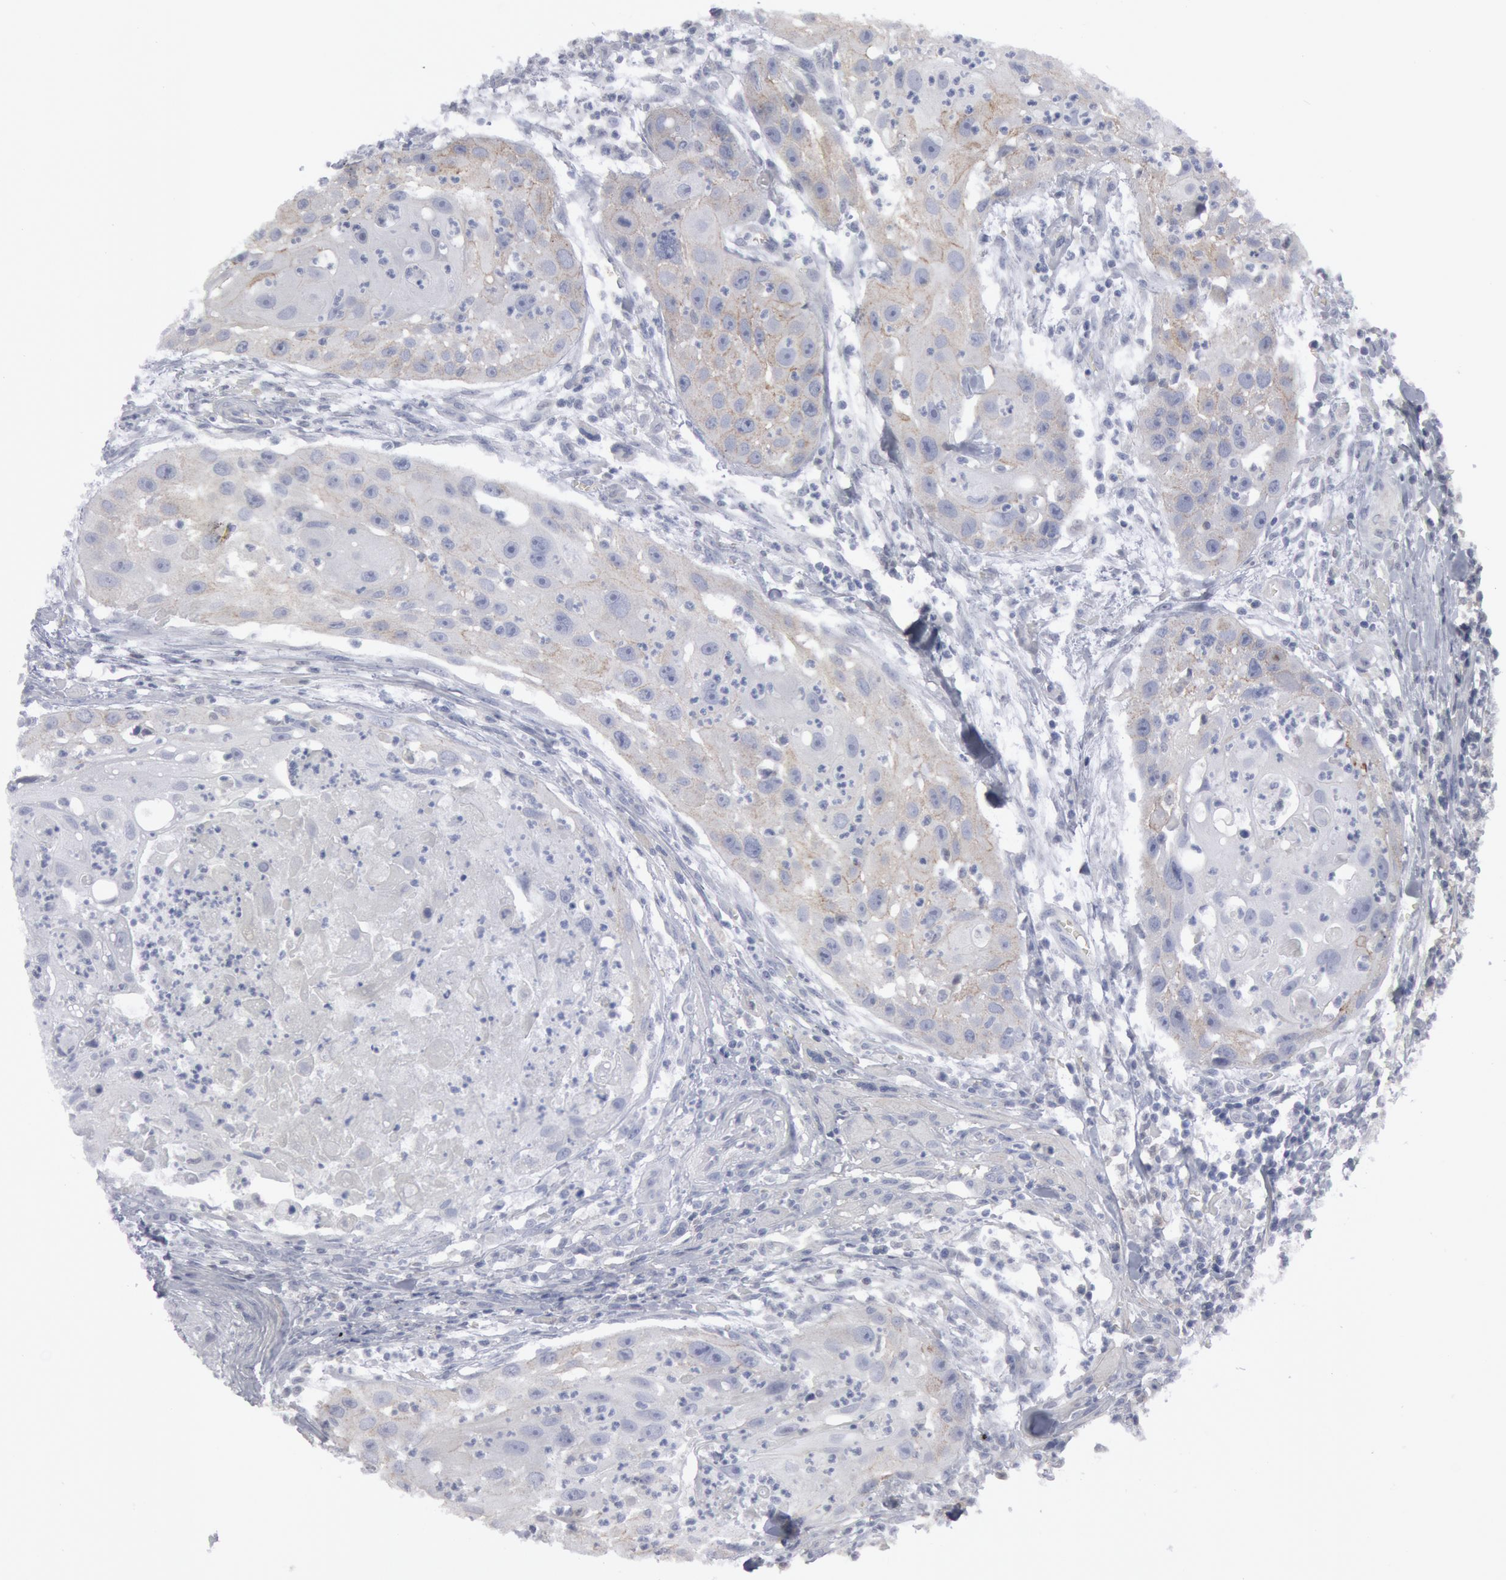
{"staining": {"intensity": "weak", "quantity": "25%-75%", "location": "cytoplasmic/membranous"}, "tissue": "head and neck cancer", "cell_type": "Tumor cells", "image_type": "cancer", "snomed": [{"axis": "morphology", "description": "Squamous cell carcinoma, NOS"}, {"axis": "topography", "description": "Head-Neck"}], "caption": "Head and neck squamous cell carcinoma stained with a brown dye shows weak cytoplasmic/membranous positive expression in approximately 25%-75% of tumor cells.", "gene": "DMC1", "patient": {"sex": "male", "age": 64}}